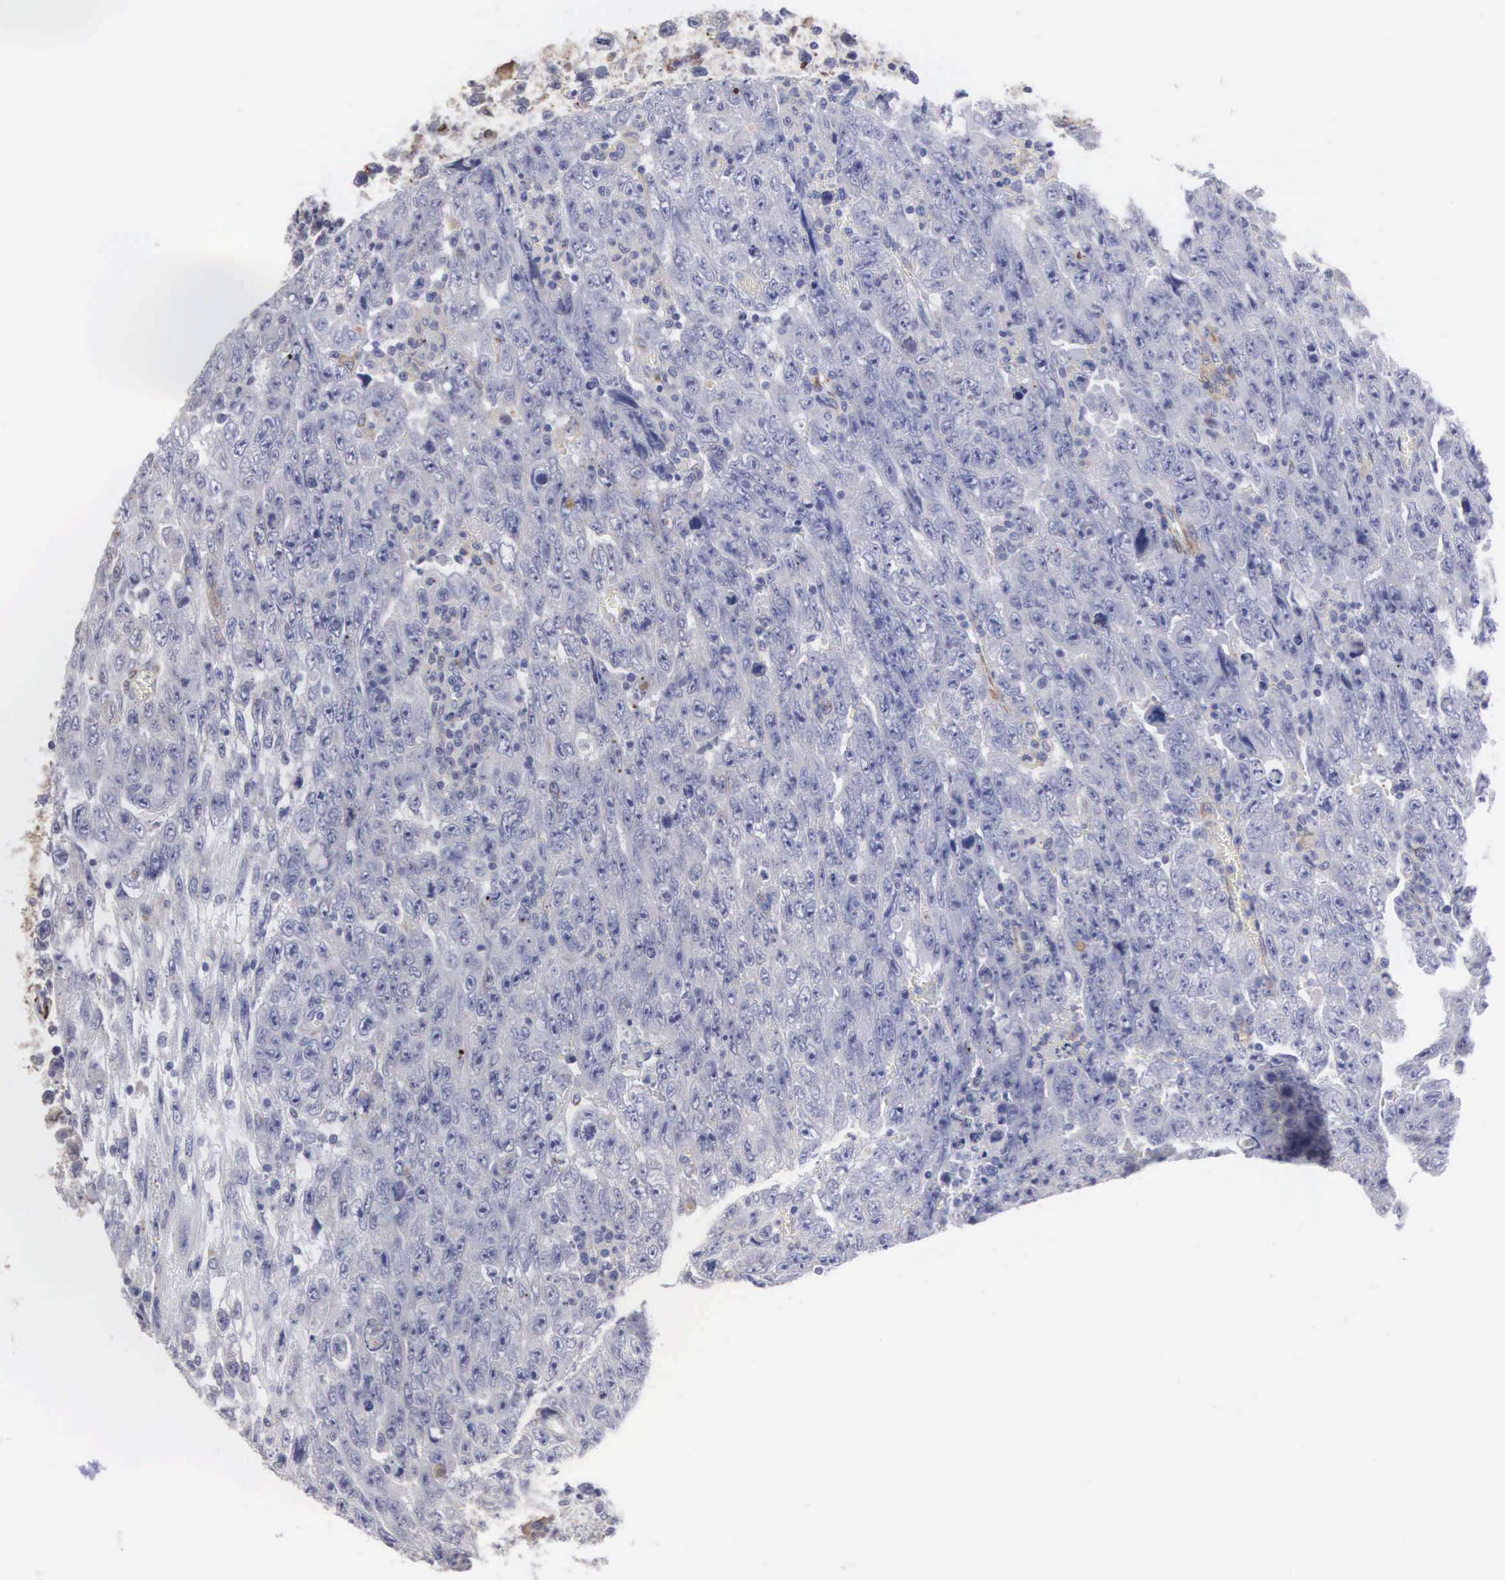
{"staining": {"intensity": "negative", "quantity": "none", "location": "none"}, "tissue": "testis cancer", "cell_type": "Tumor cells", "image_type": "cancer", "snomed": [{"axis": "morphology", "description": "Carcinoma, Embryonal, NOS"}, {"axis": "topography", "description": "Testis"}], "caption": "Human testis cancer (embryonal carcinoma) stained for a protein using IHC reveals no positivity in tumor cells.", "gene": "LIN52", "patient": {"sex": "male", "age": 28}}